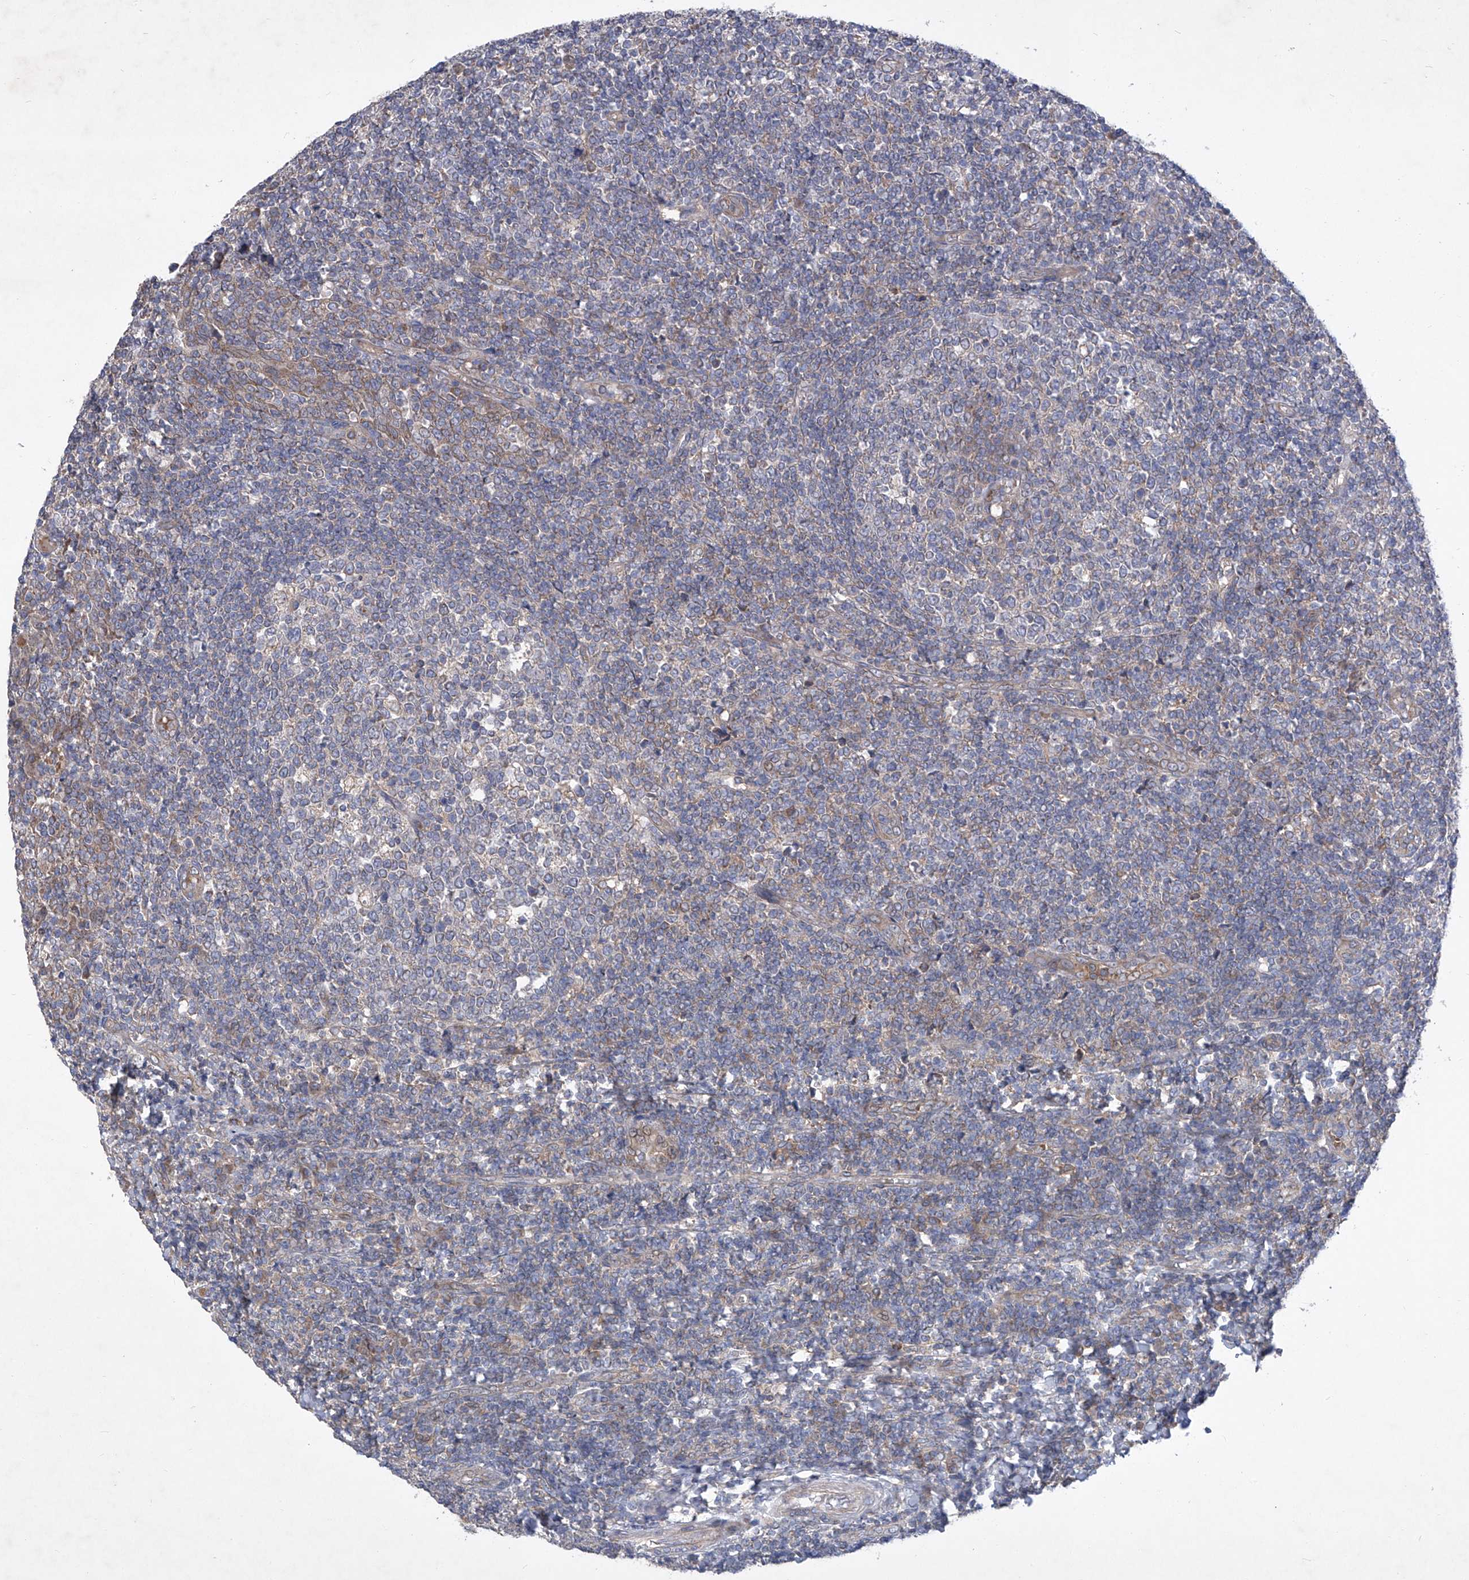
{"staining": {"intensity": "negative", "quantity": "none", "location": "none"}, "tissue": "tonsil", "cell_type": "Germinal center cells", "image_type": "normal", "snomed": [{"axis": "morphology", "description": "Normal tissue, NOS"}, {"axis": "topography", "description": "Tonsil"}], "caption": "DAB immunohistochemical staining of benign tonsil exhibits no significant staining in germinal center cells.", "gene": "COQ3", "patient": {"sex": "female", "age": 19}}